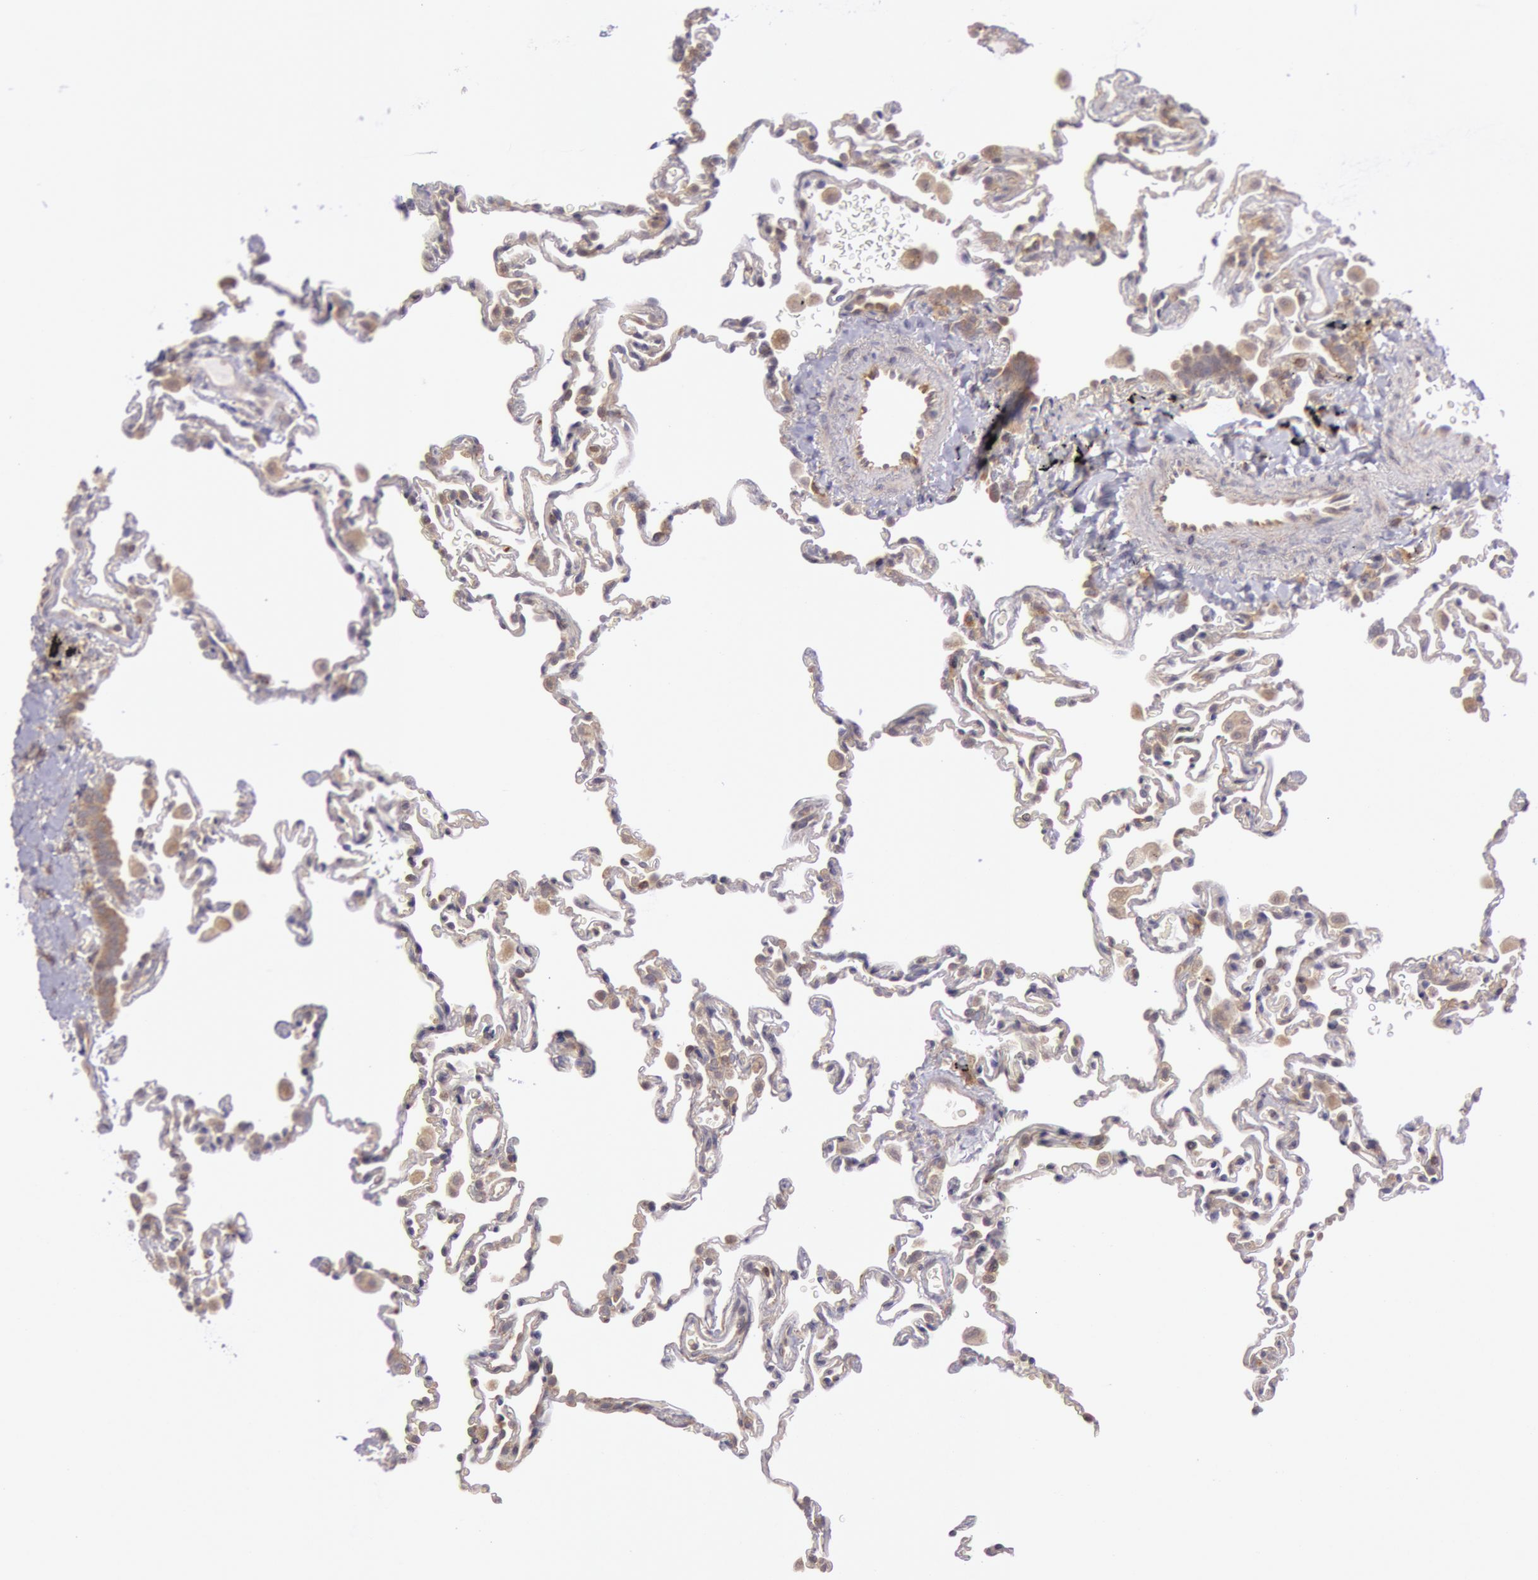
{"staining": {"intensity": "weak", "quantity": "25%-75%", "location": "cytoplasmic/membranous"}, "tissue": "lung", "cell_type": "Alveolar cells", "image_type": "normal", "snomed": [{"axis": "morphology", "description": "Normal tissue, NOS"}, {"axis": "topography", "description": "Lung"}], "caption": "Alveolar cells exhibit low levels of weak cytoplasmic/membranous expression in about 25%-75% of cells in unremarkable human lung.", "gene": "NMT2", "patient": {"sex": "male", "age": 59}}